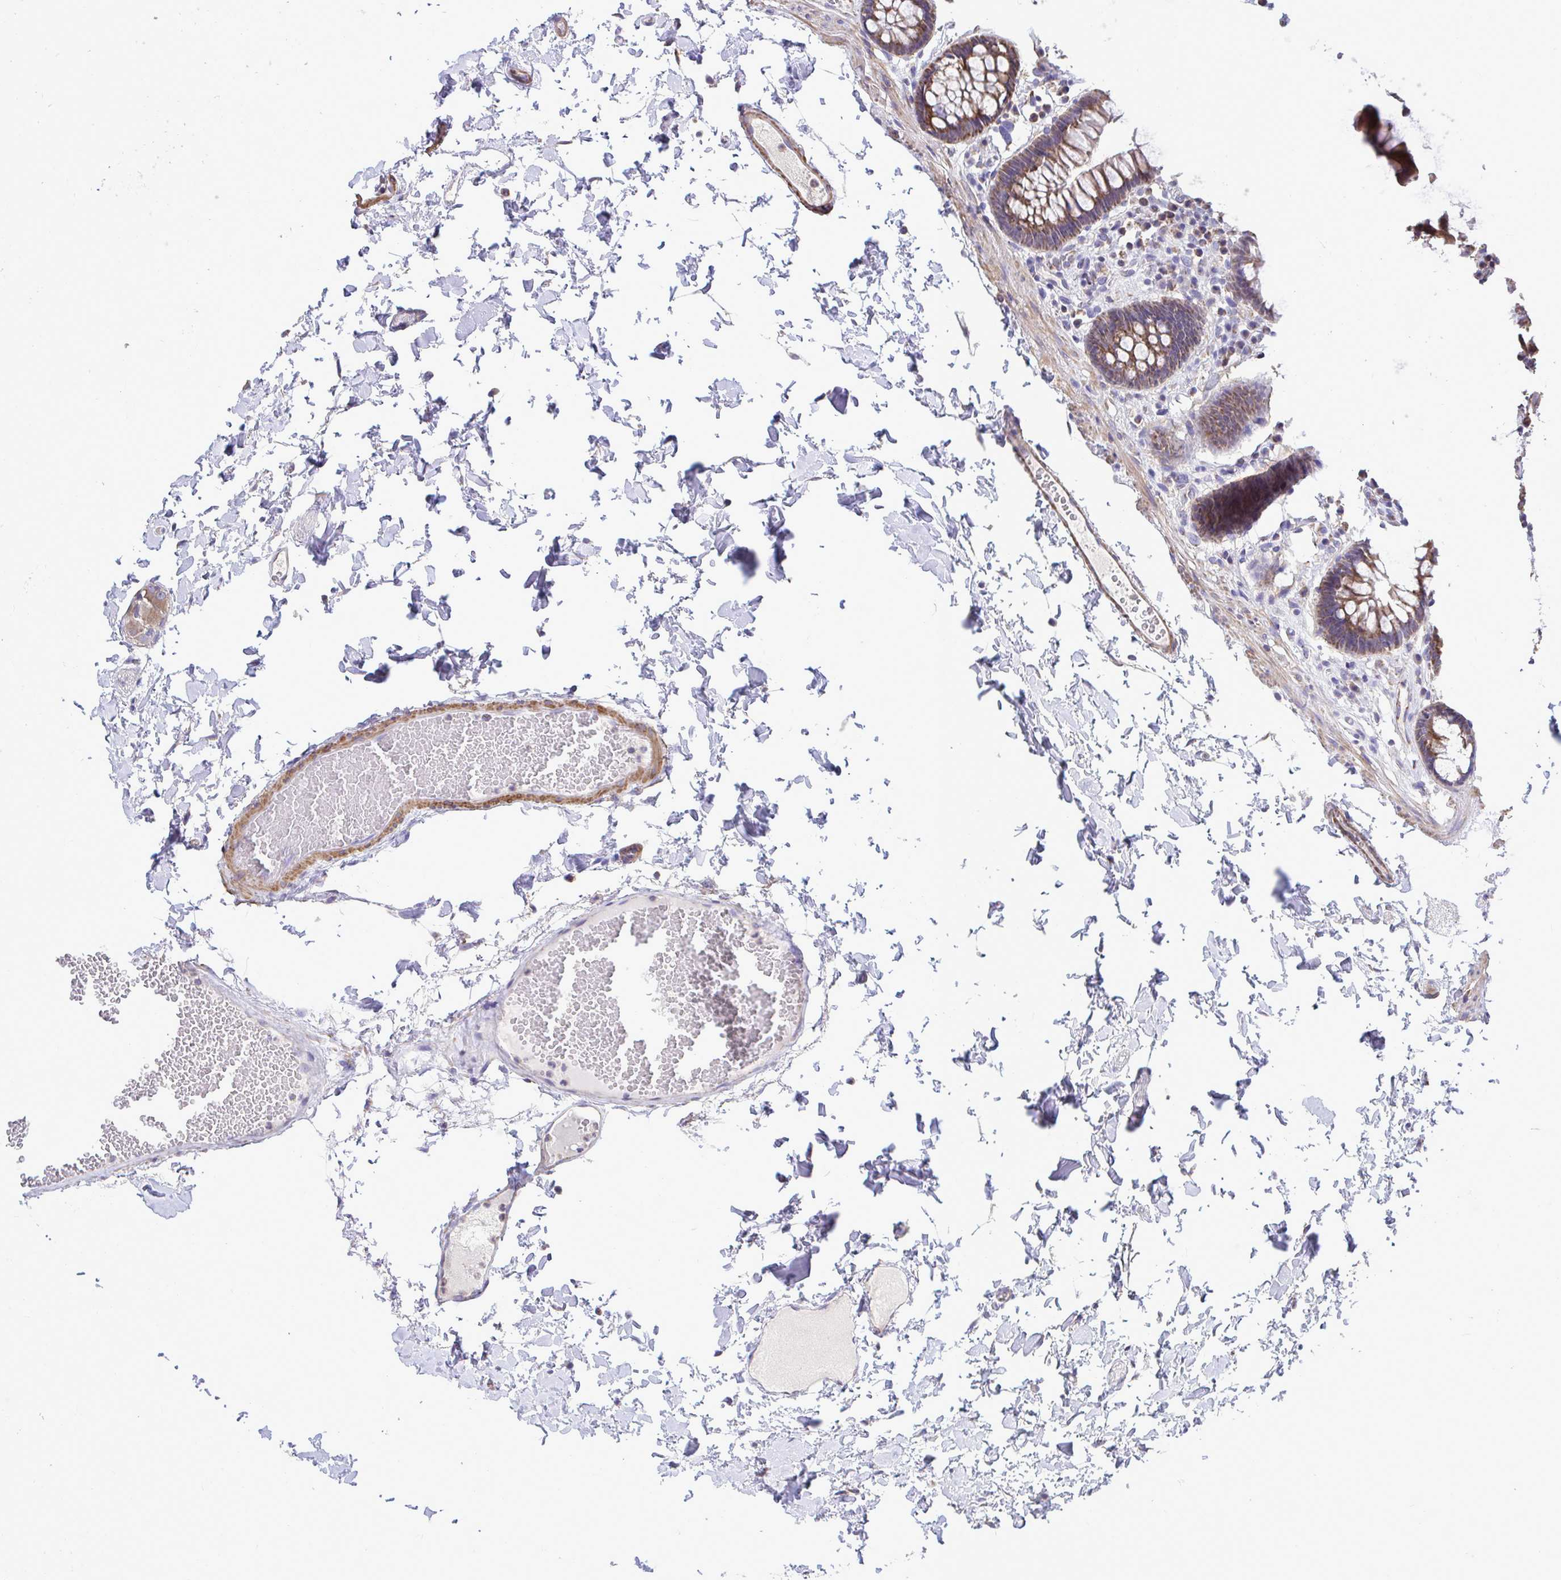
{"staining": {"intensity": "negative", "quantity": "none", "location": "none"}, "tissue": "colon", "cell_type": "Endothelial cells", "image_type": "normal", "snomed": [{"axis": "morphology", "description": "Normal tissue, NOS"}, {"axis": "topography", "description": "Colon"}, {"axis": "topography", "description": "Peripheral nerve tissue"}], "caption": "Human colon stained for a protein using immunohistochemistry demonstrates no expression in endothelial cells.", "gene": "ENSG00000269547", "patient": {"sex": "male", "age": 84}}